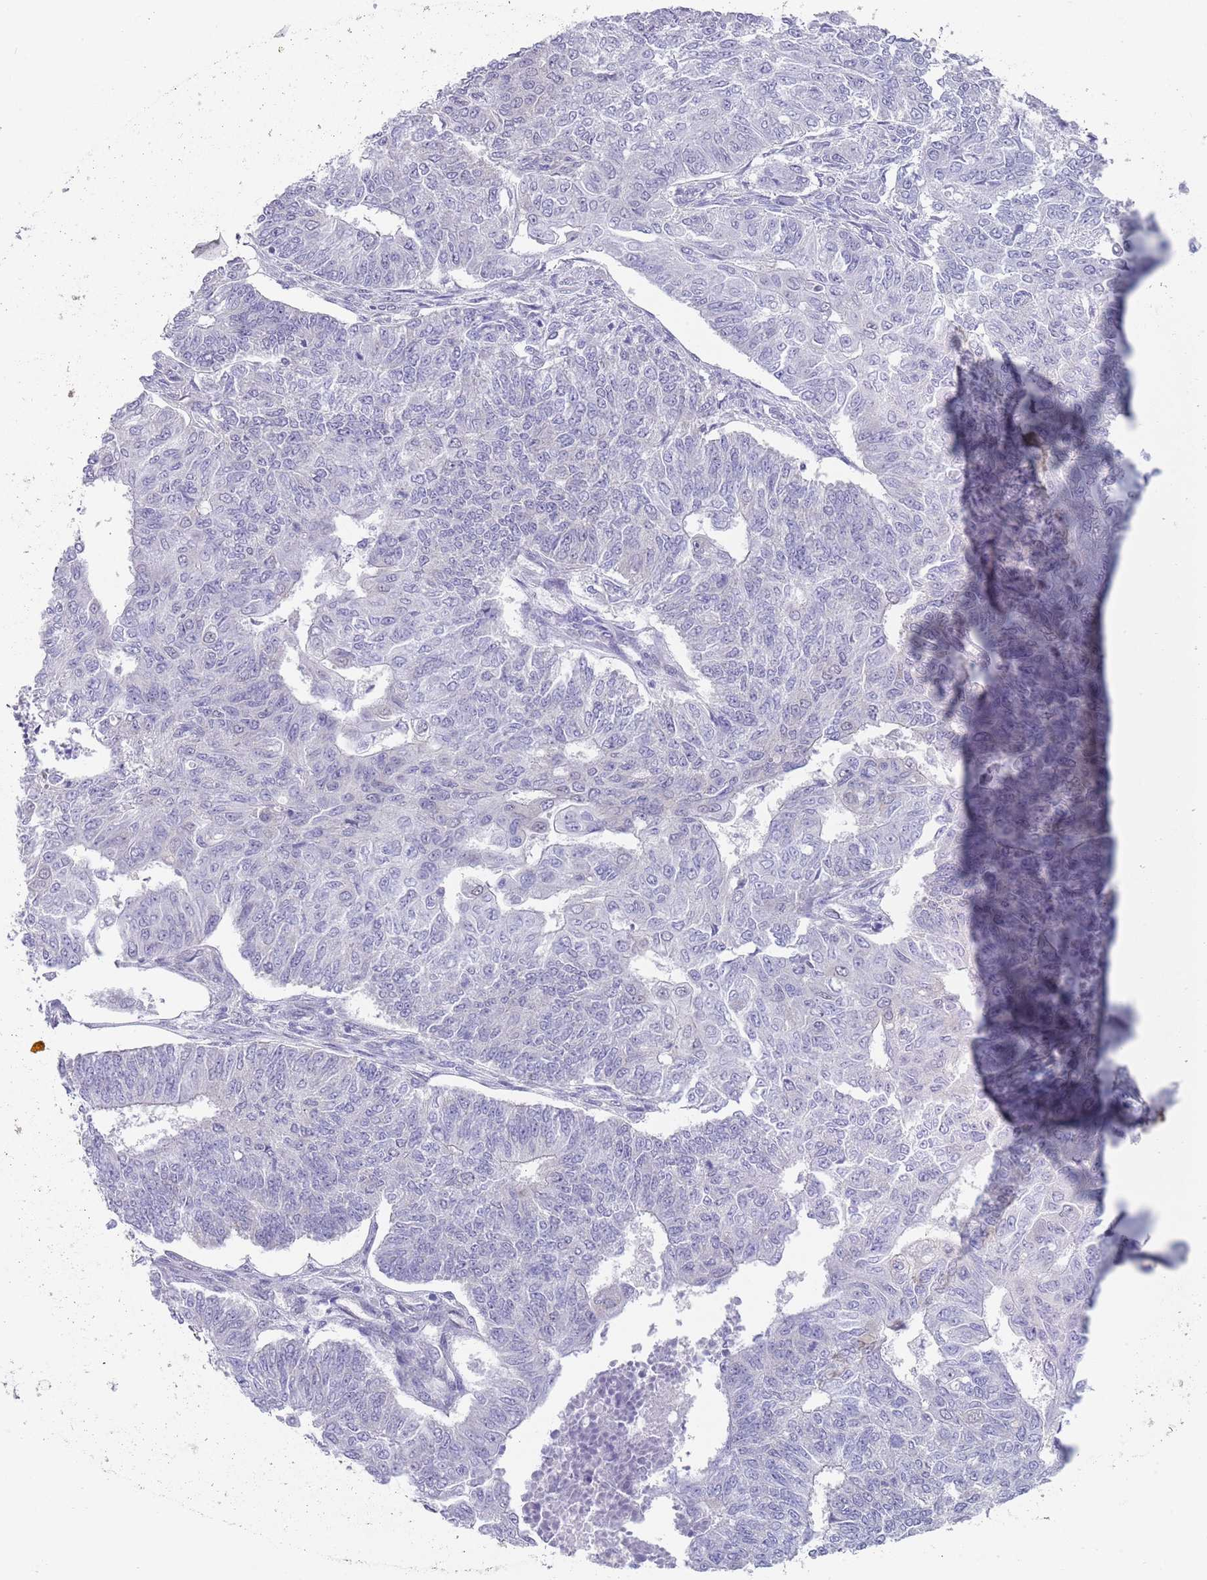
{"staining": {"intensity": "negative", "quantity": "none", "location": "none"}, "tissue": "endometrial cancer", "cell_type": "Tumor cells", "image_type": "cancer", "snomed": [{"axis": "morphology", "description": "Adenocarcinoma, NOS"}, {"axis": "topography", "description": "Endometrium"}], "caption": "Protein analysis of adenocarcinoma (endometrial) reveals no significant expression in tumor cells. (Brightfield microscopy of DAB immunohistochemistry (IHC) at high magnification).", "gene": "SEPHS2", "patient": {"sex": "female", "age": 32}}